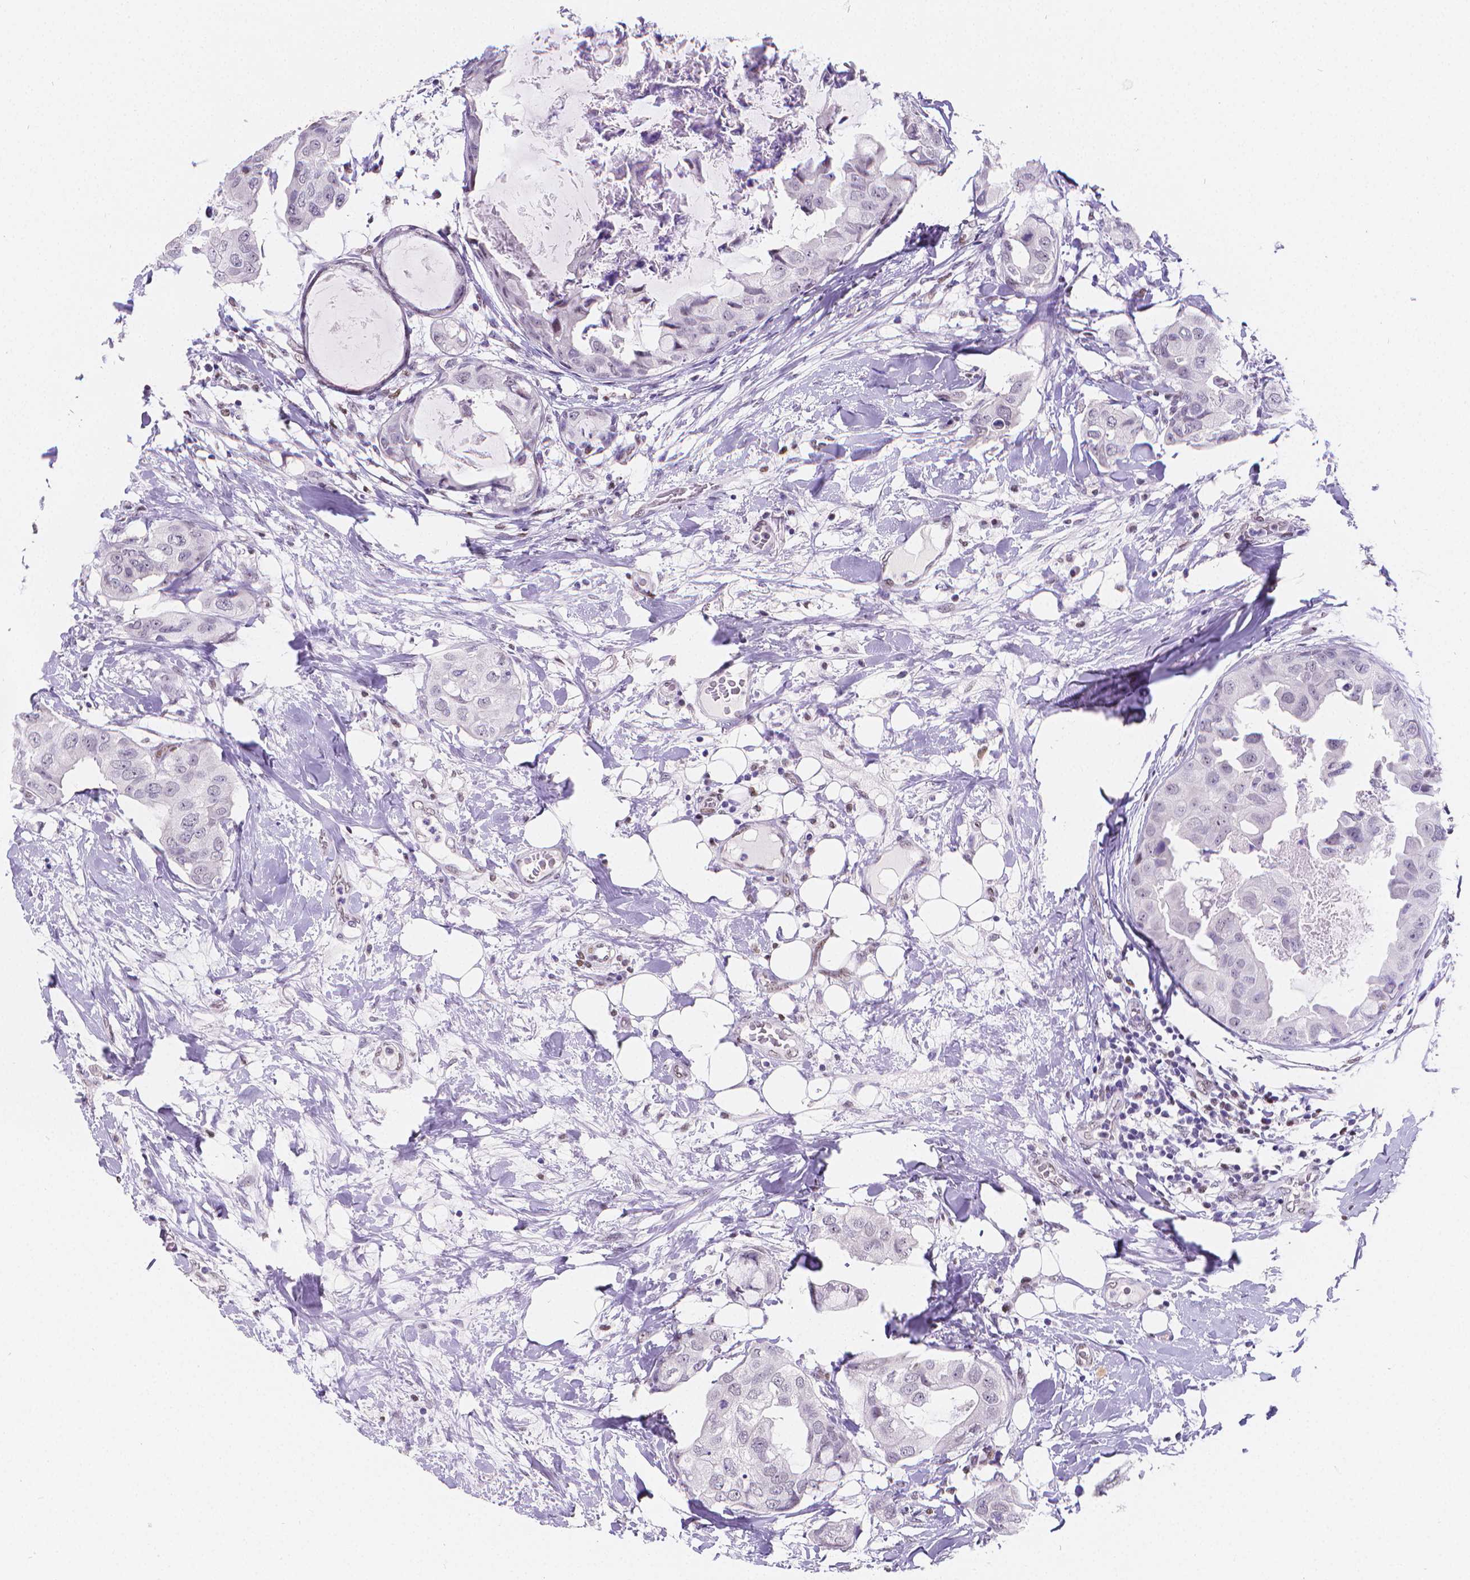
{"staining": {"intensity": "negative", "quantity": "none", "location": "none"}, "tissue": "breast cancer", "cell_type": "Tumor cells", "image_type": "cancer", "snomed": [{"axis": "morphology", "description": "Normal tissue, NOS"}, {"axis": "morphology", "description": "Duct carcinoma"}, {"axis": "topography", "description": "Breast"}], "caption": "Tumor cells are negative for protein expression in human intraductal carcinoma (breast). (DAB IHC with hematoxylin counter stain).", "gene": "MEF2C", "patient": {"sex": "female", "age": 40}}